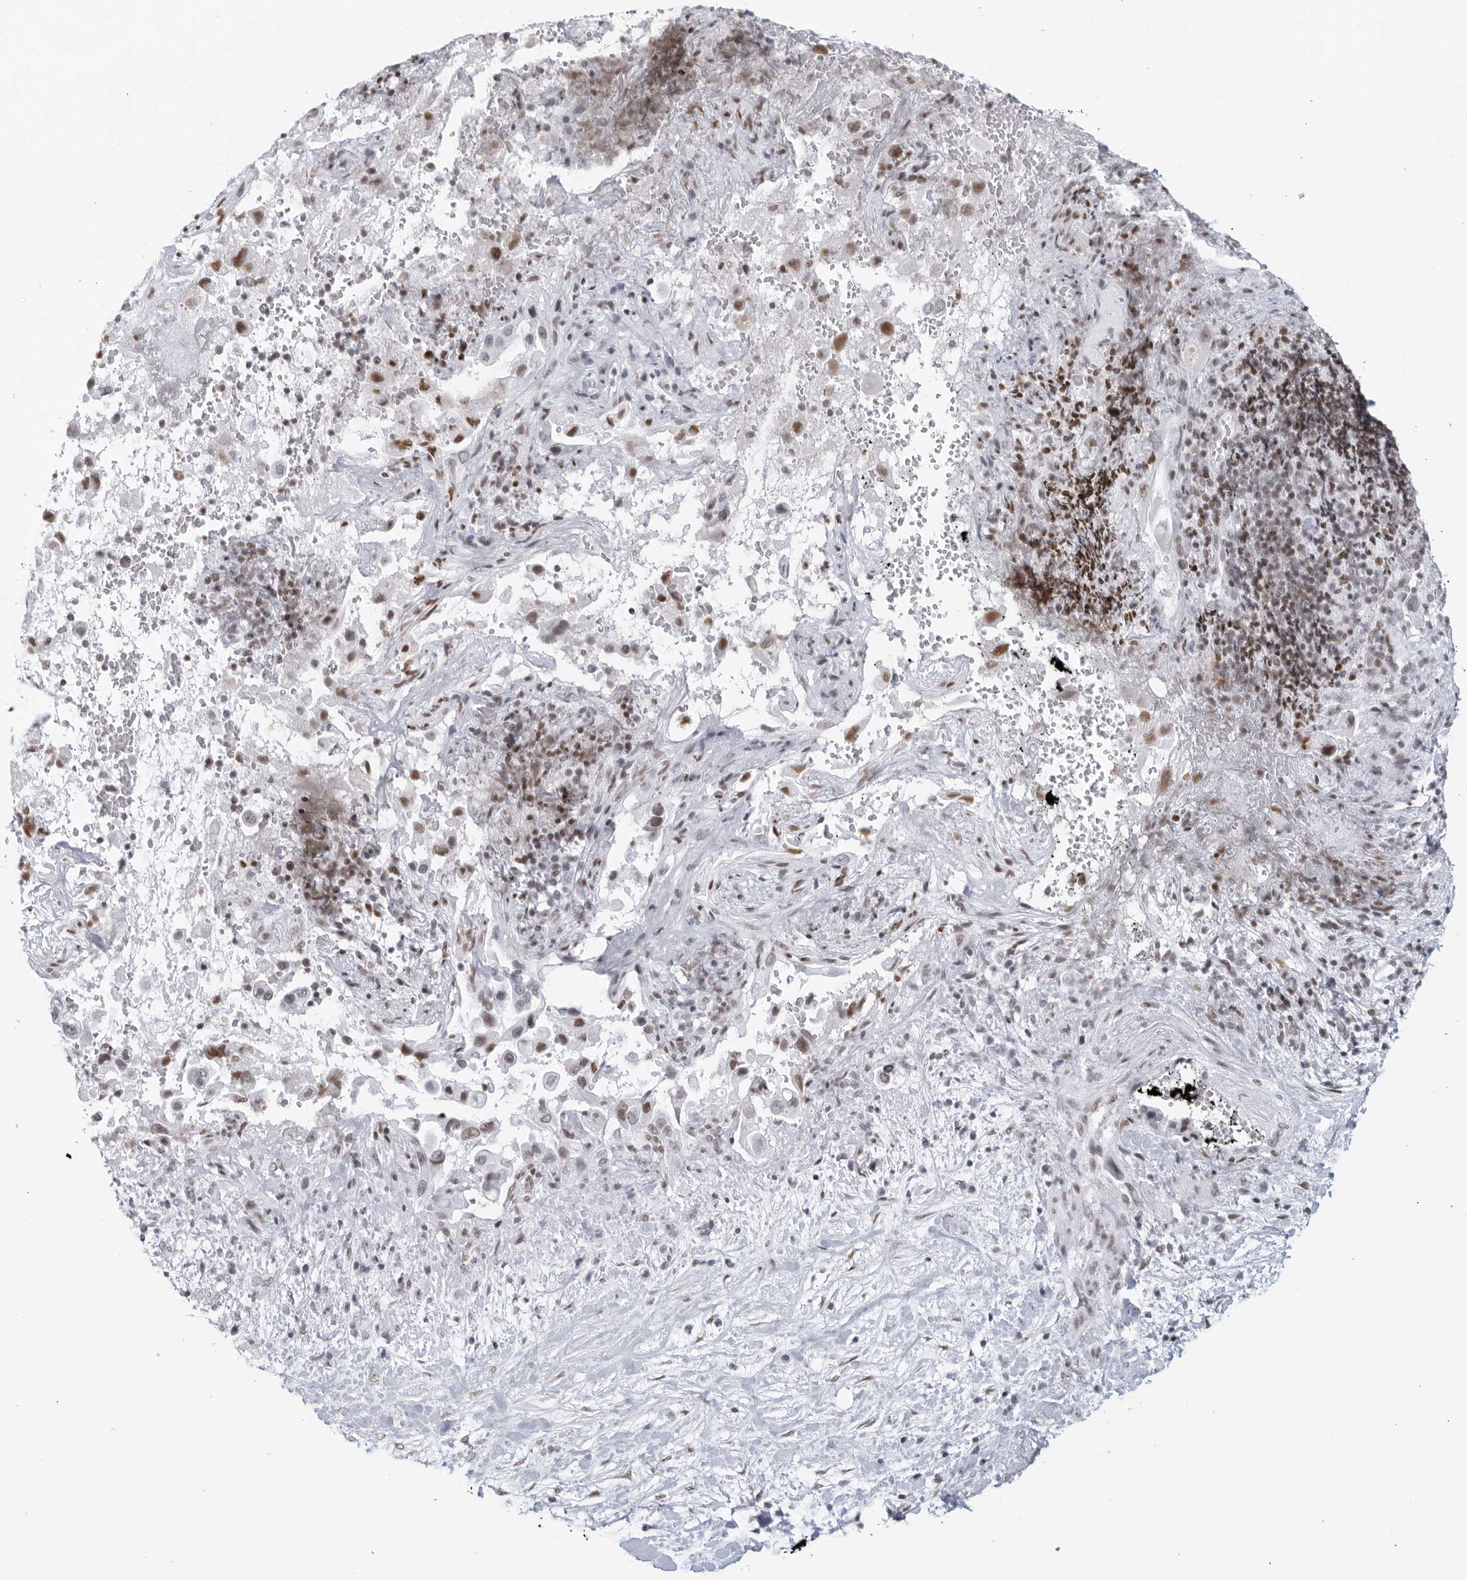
{"staining": {"intensity": "moderate", "quantity": "<25%", "location": "nuclear"}, "tissue": "pancreatic cancer", "cell_type": "Tumor cells", "image_type": "cancer", "snomed": [{"axis": "morphology", "description": "Inflammation, NOS"}, {"axis": "morphology", "description": "Adenocarcinoma, NOS"}, {"axis": "topography", "description": "Pancreas"}], "caption": "Moderate nuclear expression is identified in about <25% of tumor cells in pancreatic cancer.", "gene": "HP1BP3", "patient": {"sex": "female", "age": 56}}